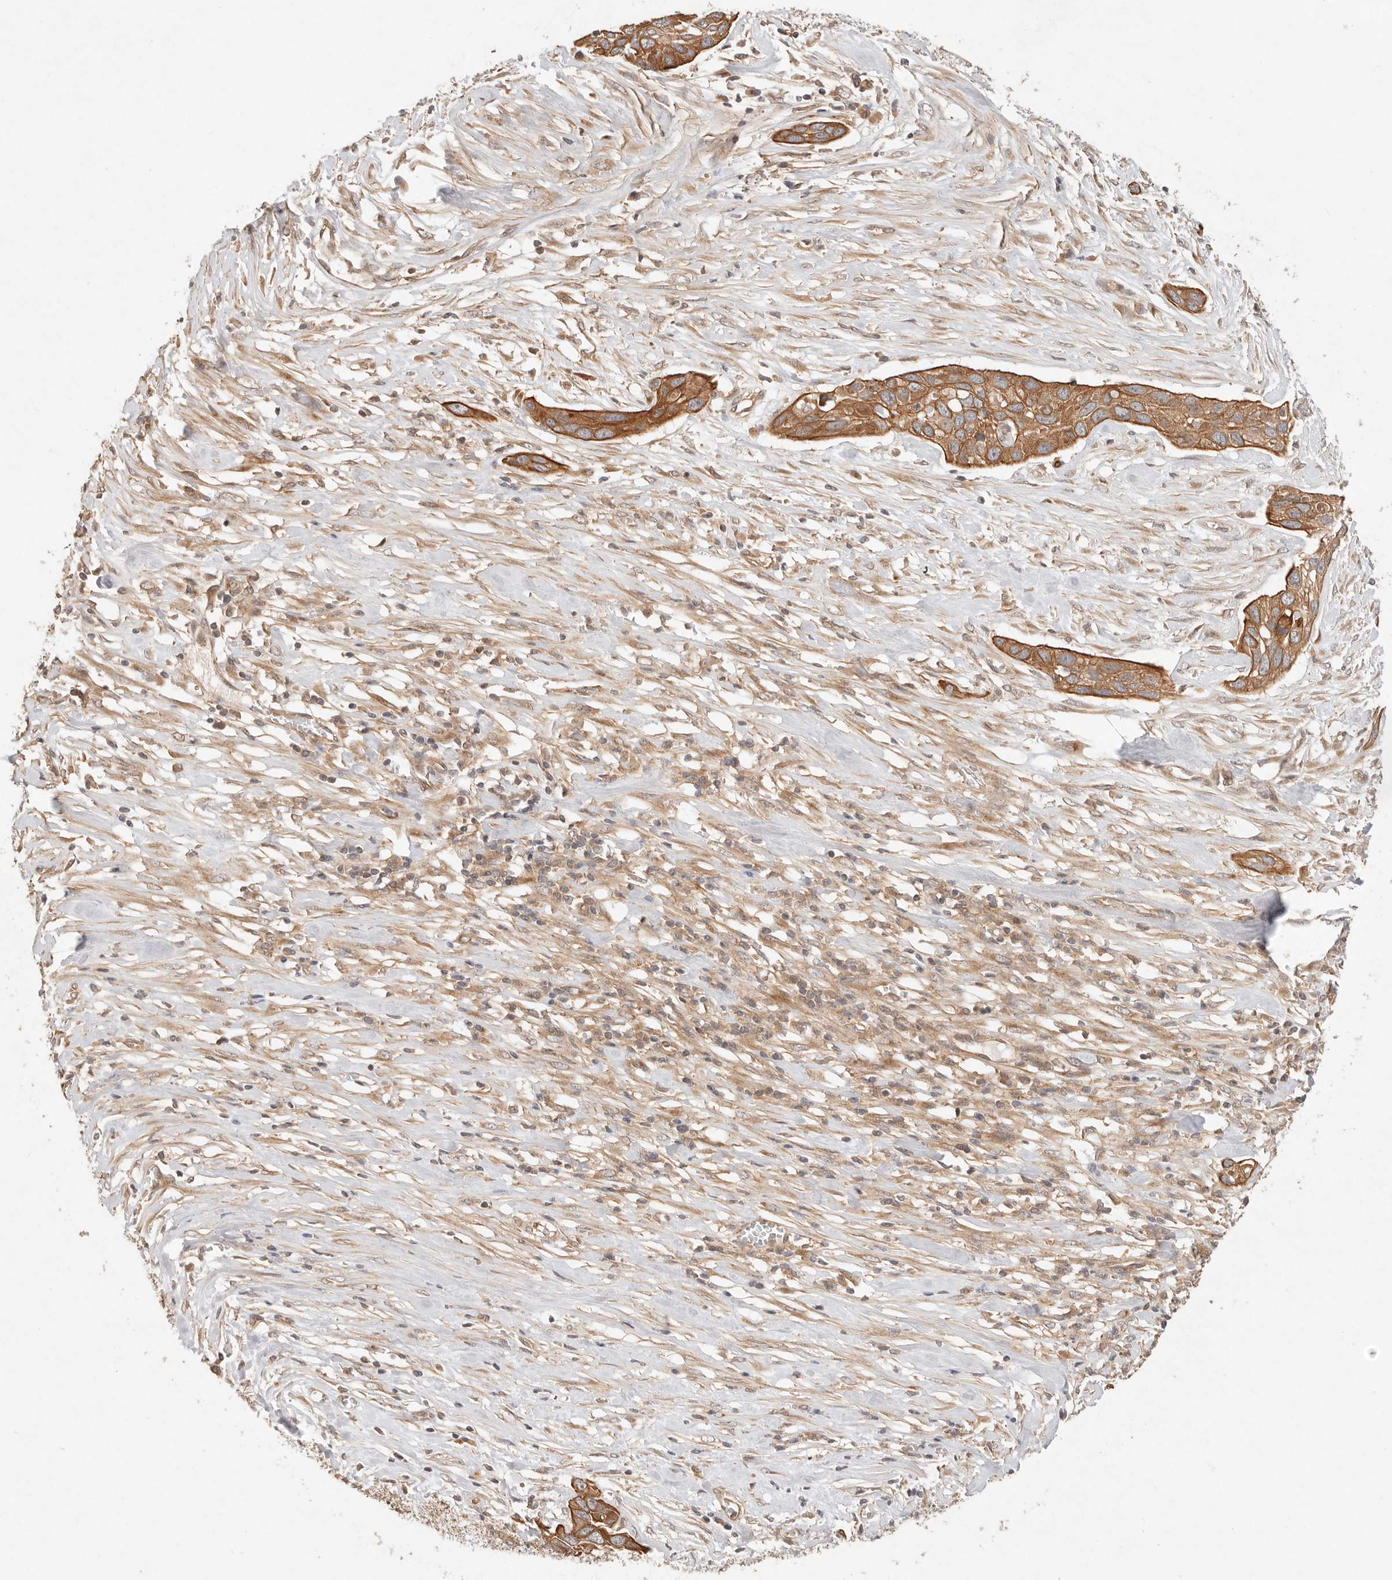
{"staining": {"intensity": "moderate", "quantity": ">75%", "location": "cytoplasmic/membranous"}, "tissue": "pancreatic cancer", "cell_type": "Tumor cells", "image_type": "cancer", "snomed": [{"axis": "morphology", "description": "Adenocarcinoma, NOS"}, {"axis": "topography", "description": "Pancreas"}], "caption": "Pancreatic adenocarcinoma stained for a protein displays moderate cytoplasmic/membranous positivity in tumor cells.", "gene": "HECTD3", "patient": {"sex": "female", "age": 60}}